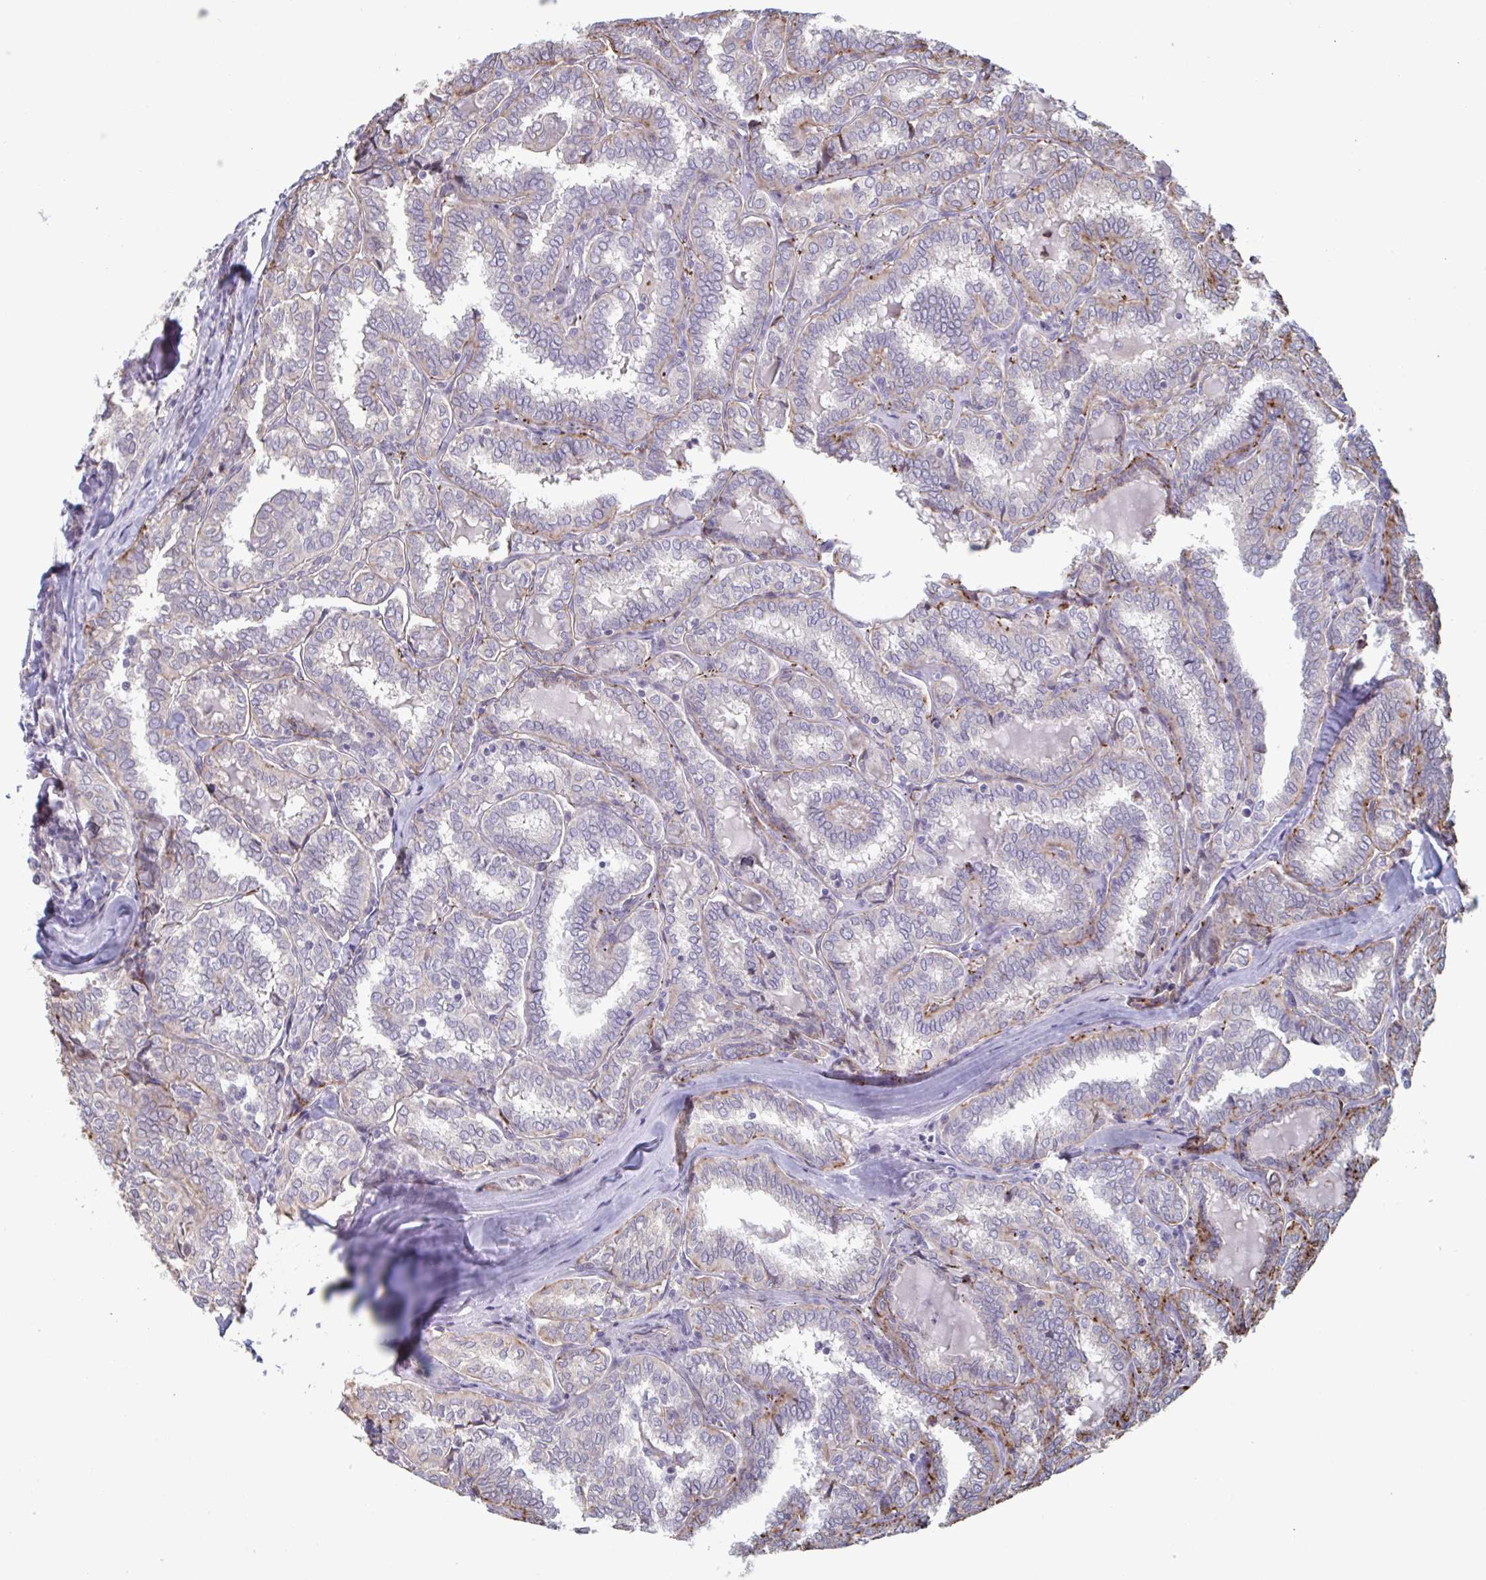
{"staining": {"intensity": "moderate", "quantity": "<25%", "location": "cytoplasmic/membranous"}, "tissue": "thyroid cancer", "cell_type": "Tumor cells", "image_type": "cancer", "snomed": [{"axis": "morphology", "description": "Papillary adenocarcinoma, NOS"}, {"axis": "topography", "description": "Thyroid gland"}], "caption": "The immunohistochemical stain highlights moderate cytoplasmic/membranous staining in tumor cells of thyroid cancer (papillary adenocarcinoma) tissue. (DAB = brown stain, brightfield microscopy at high magnification).", "gene": "TNFSF10", "patient": {"sex": "female", "age": 30}}